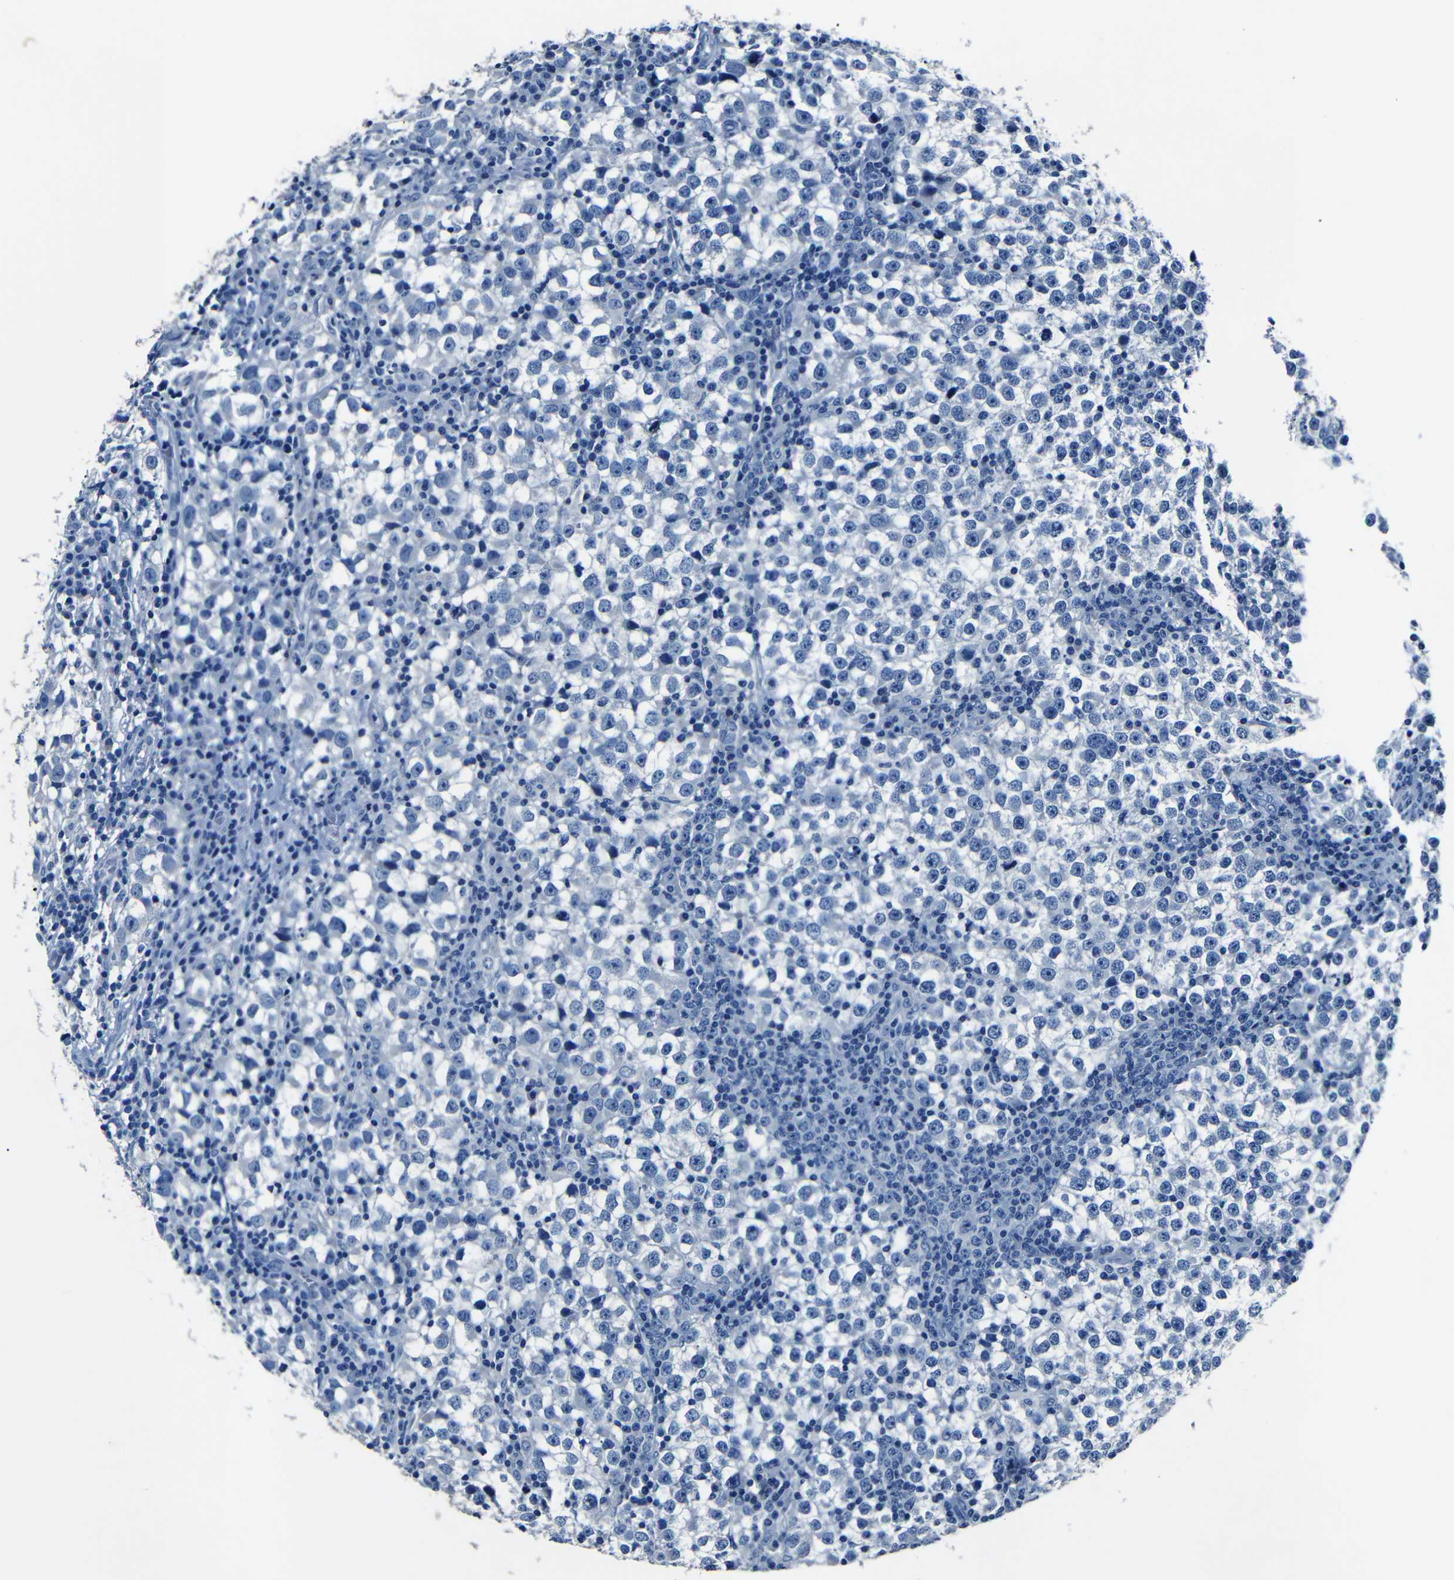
{"staining": {"intensity": "negative", "quantity": "none", "location": "none"}, "tissue": "testis cancer", "cell_type": "Tumor cells", "image_type": "cancer", "snomed": [{"axis": "morphology", "description": "Seminoma, NOS"}, {"axis": "topography", "description": "Testis"}], "caption": "Seminoma (testis) was stained to show a protein in brown. There is no significant positivity in tumor cells.", "gene": "NCMAP", "patient": {"sex": "male", "age": 65}}